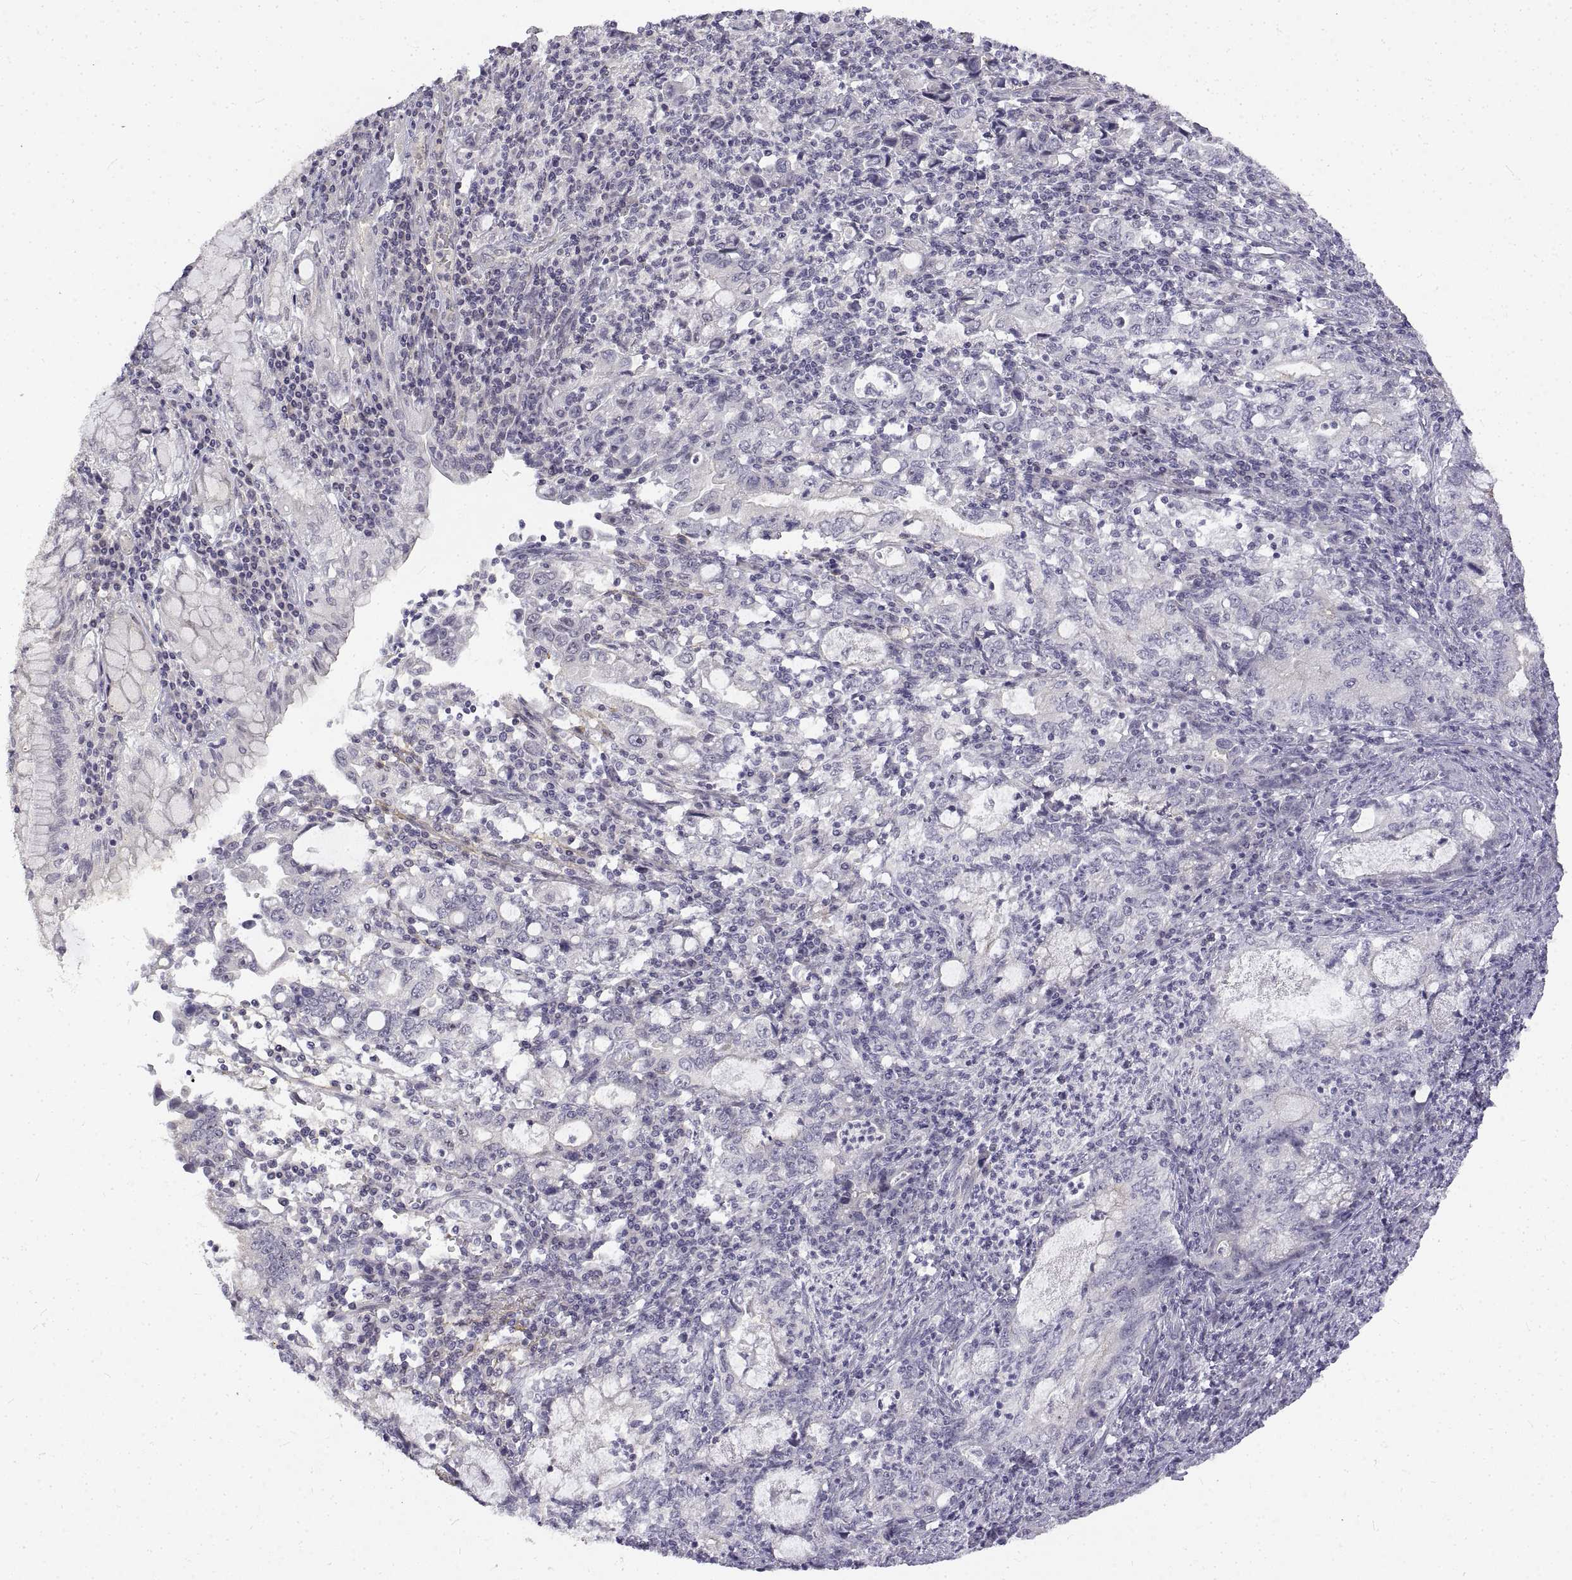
{"staining": {"intensity": "negative", "quantity": "none", "location": "none"}, "tissue": "stomach cancer", "cell_type": "Tumor cells", "image_type": "cancer", "snomed": [{"axis": "morphology", "description": "Adenocarcinoma, NOS"}, {"axis": "topography", "description": "Stomach, lower"}], "caption": "IHC of human stomach adenocarcinoma shows no staining in tumor cells. (DAB IHC with hematoxylin counter stain).", "gene": "ANO2", "patient": {"sex": "female", "age": 72}}